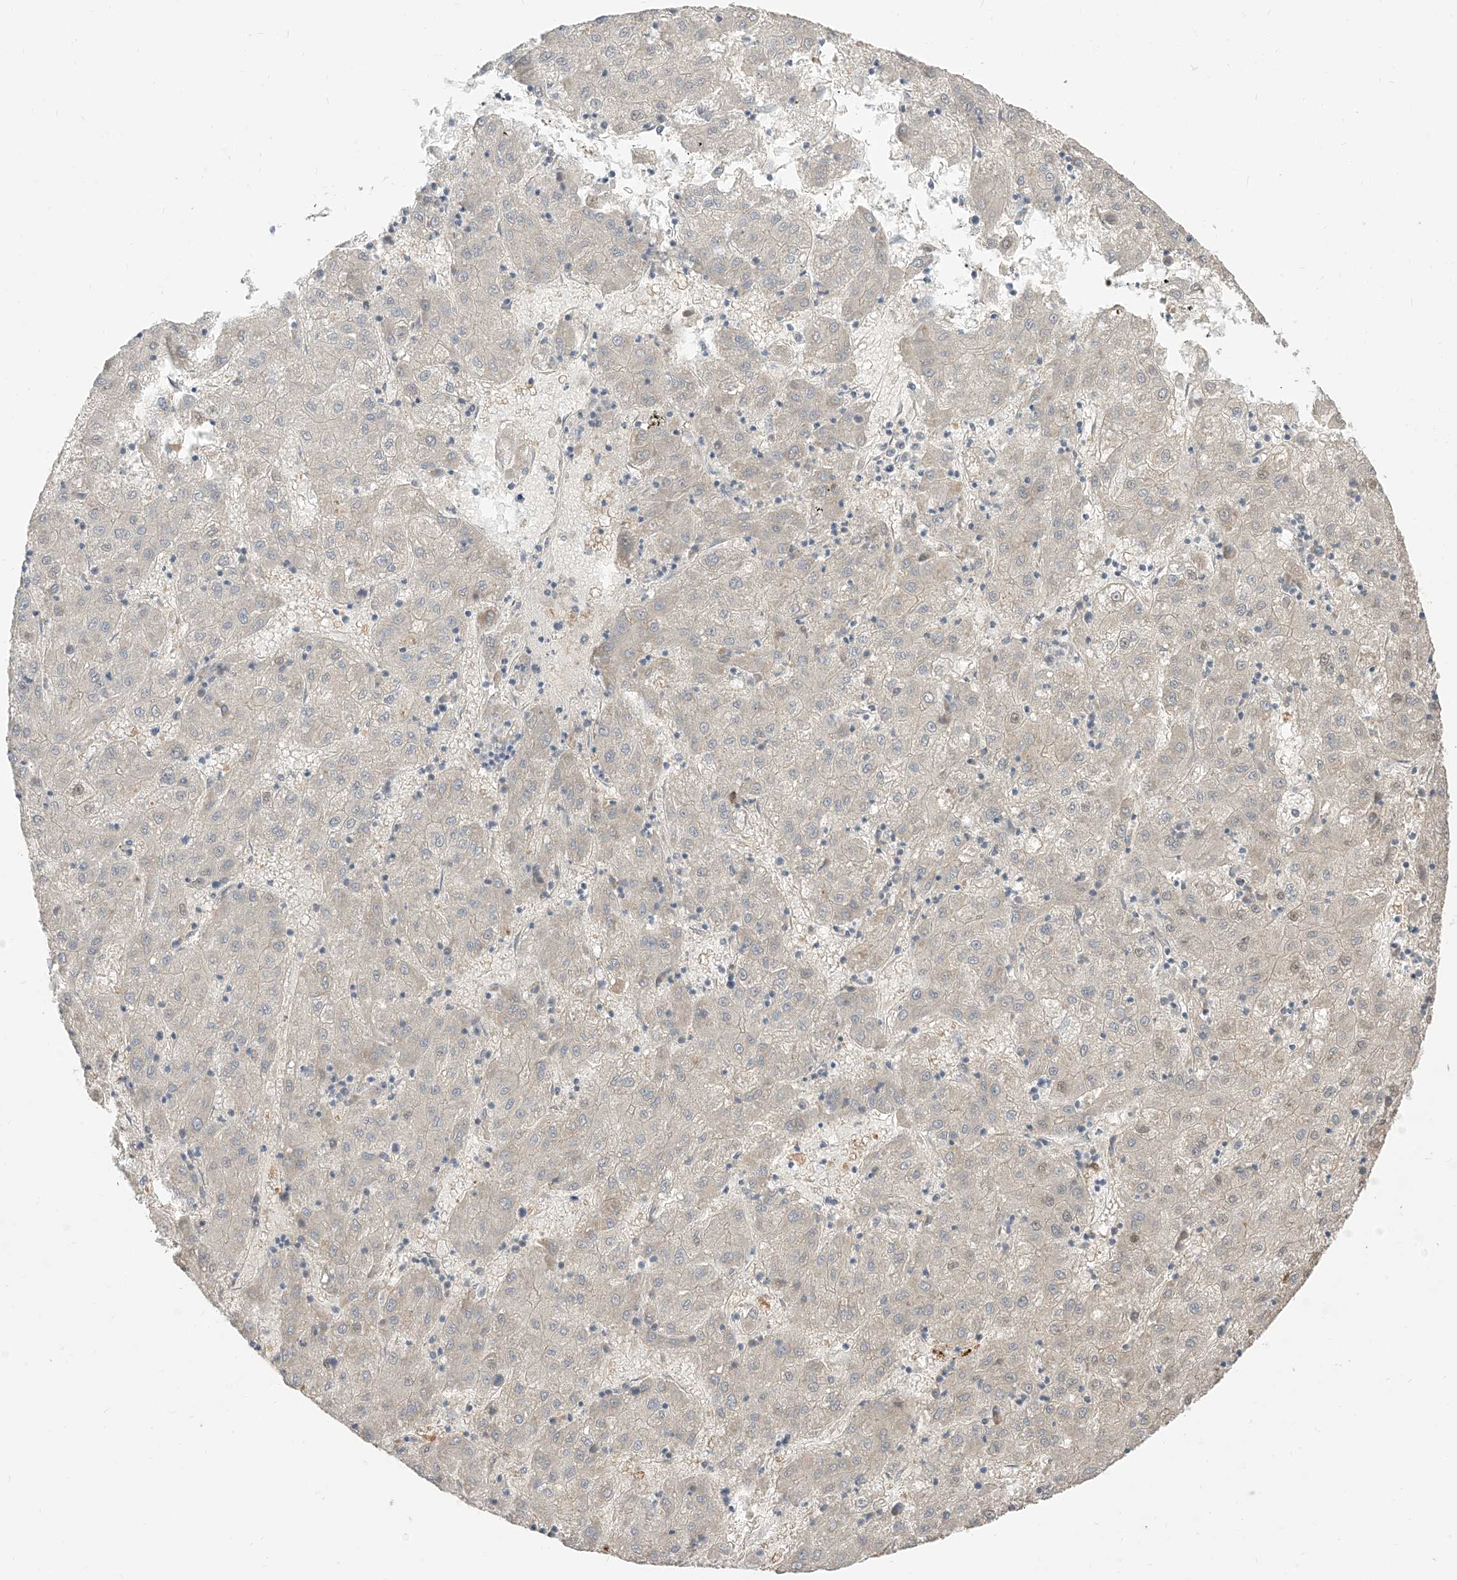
{"staining": {"intensity": "negative", "quantity": "none", "location": "none"}, "tissue": "liver cancer", "cell_type": "Tumor cells", "image_type": "cancer", "snomed": [{"axis": "morphology", "description": "Carcinoma, Hepatocellular, NOS"}, {"axis": "topography", "description": "Liver"}], "caption": "This is an immunohistochemistry (IHC) photomicrograph of liver cancer. There is no staining in tumor cells.", "gene": "RNF175", "patient": {"sex": "male", "age": 72}}